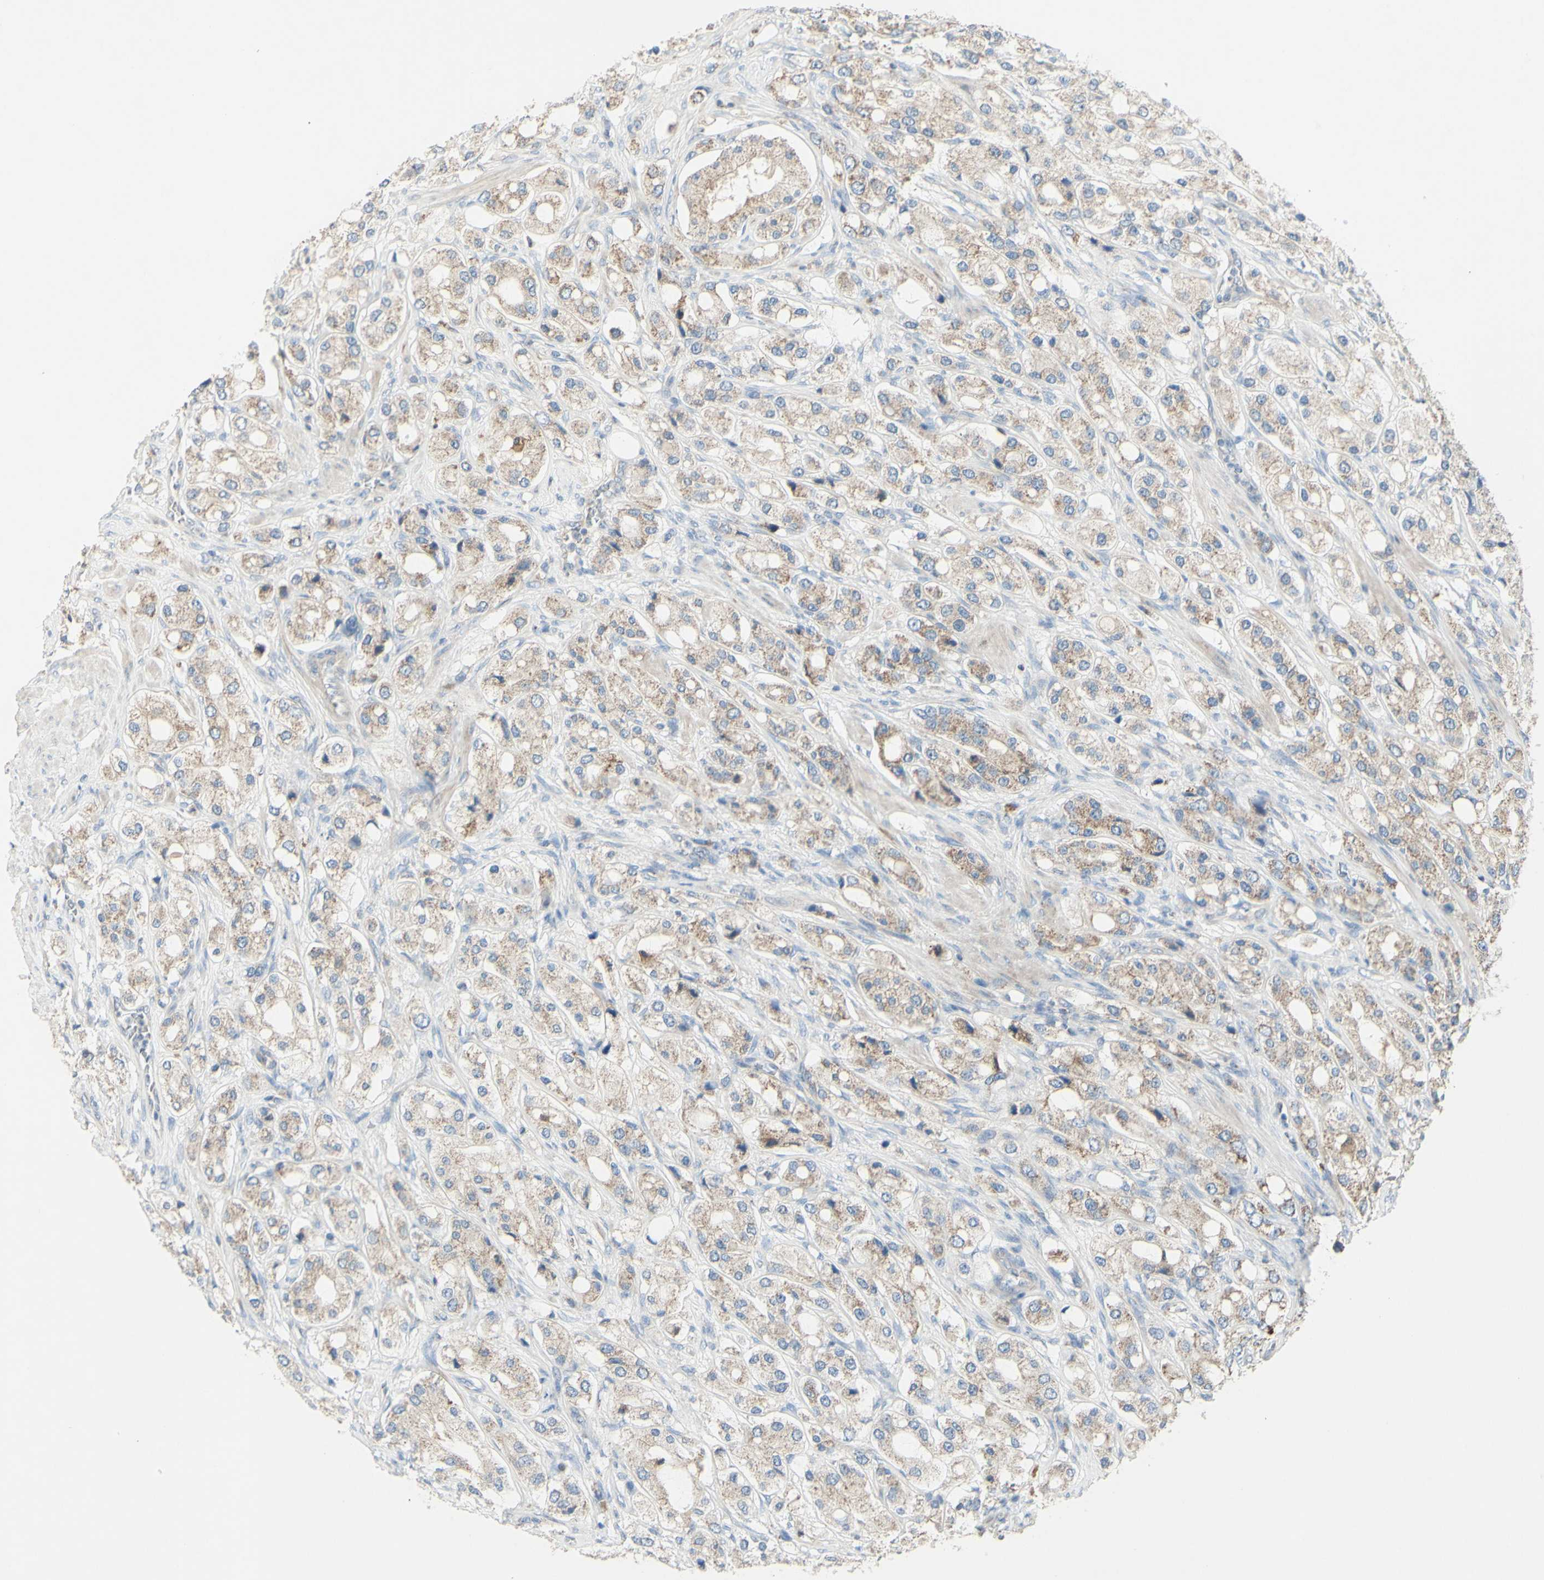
{"staining": {"intensity": "weak", "quantity": "<25%", "location": "cytoplasmic/membranous"}, "tissue": "prostate cancer", "cell_type": "Tumor cells", "image_type": "cancer", "snomed": [{"axis": "morphology", "description": "Adenocarcinoma, High grade"}, {"axis": "topography", "description": "Prostate"}], "caption": "Adenocarcinoma (high-grade) (prostate) was stained to show a protein in brown. There is no significant positivity in tumor cells.", "gene": "CNTNAP1", "patient": {"sex": "male", "age": 65}}